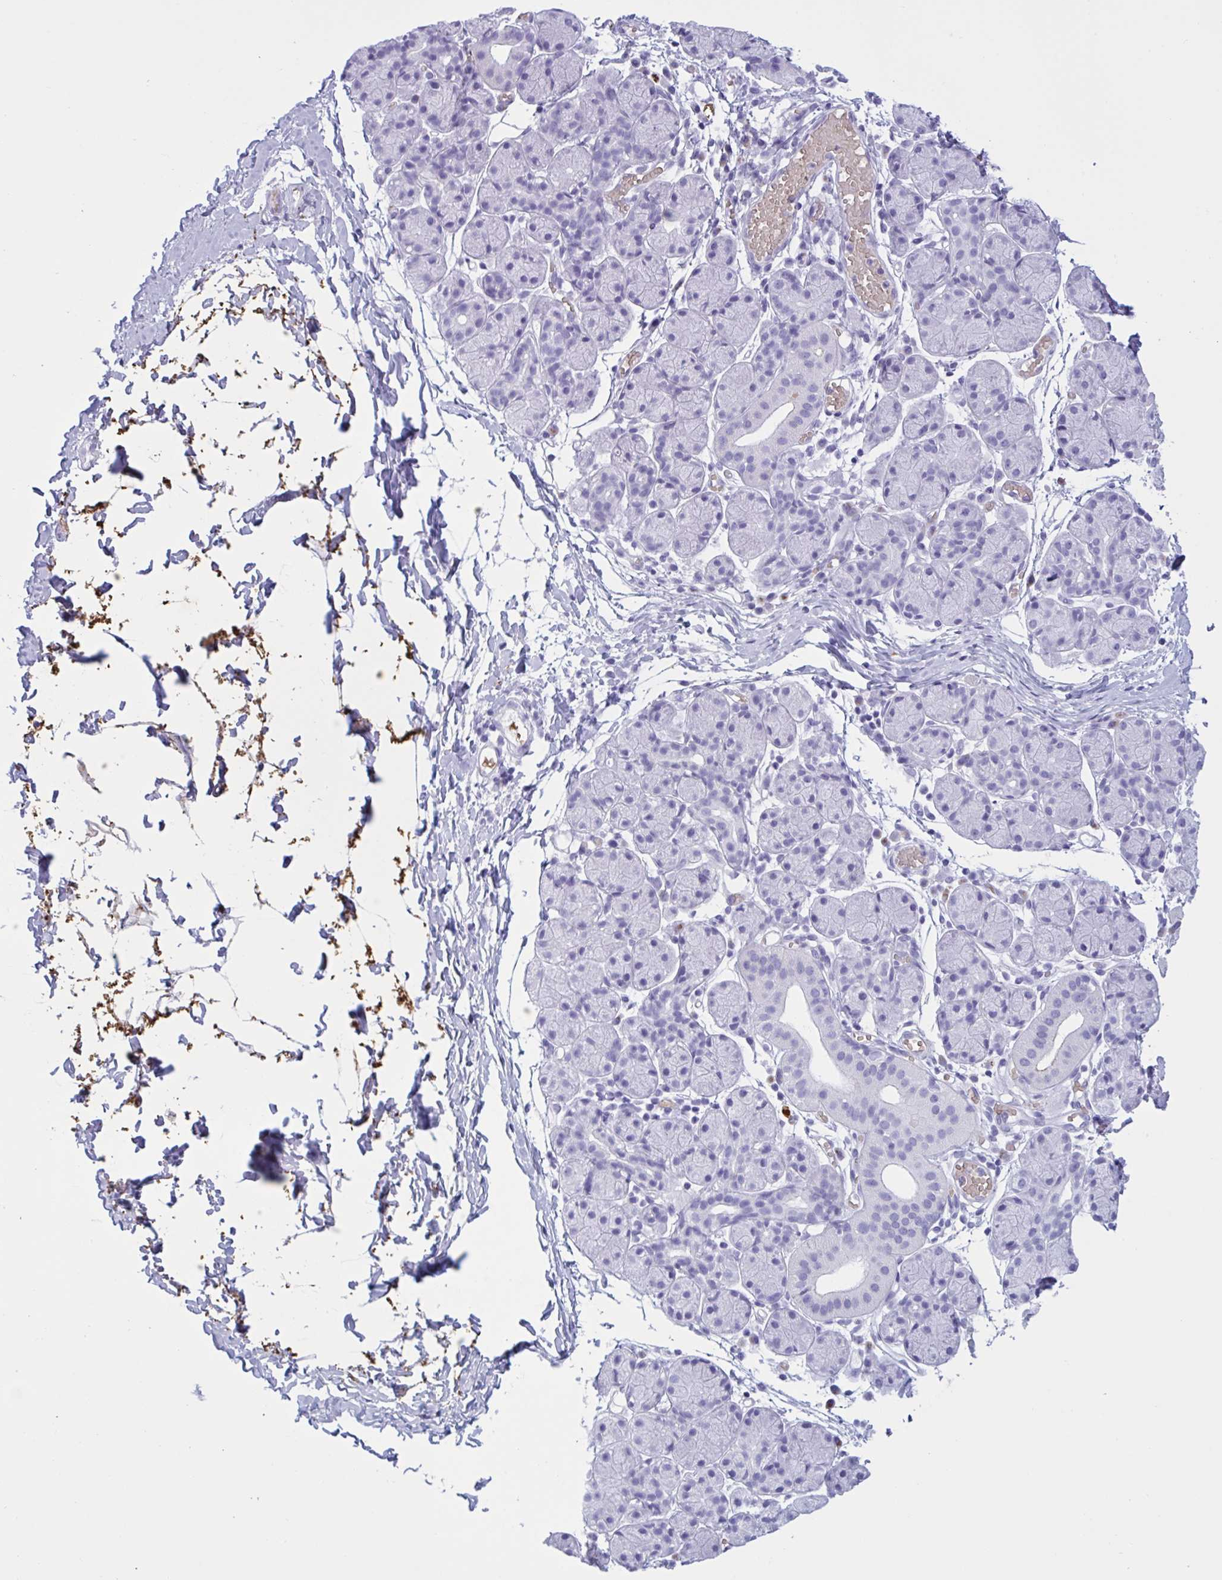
{"staining": {"intensity": "negative", "quantity": "none", "location": "none"}, "tissue": "salivary gland", "cell_type": "Glandular cells", "image_type": "normal", "snomed": [{"axis": "morphology", "description": "Normal tissue, NOS"}, {"axis": "morphology", "description": "Inflammation, NOS"}, {"axis": "topography", "description": "Lymph node"}, {"axis": "topography", "description": "Salivary gland"}], "caption": "This is an IHC photomicrograph of unremarkable salivary gland. There is no positivity in glandular cells.", "gene": "SLC2A1", "patient": {"sex": "male", "age": 3}}